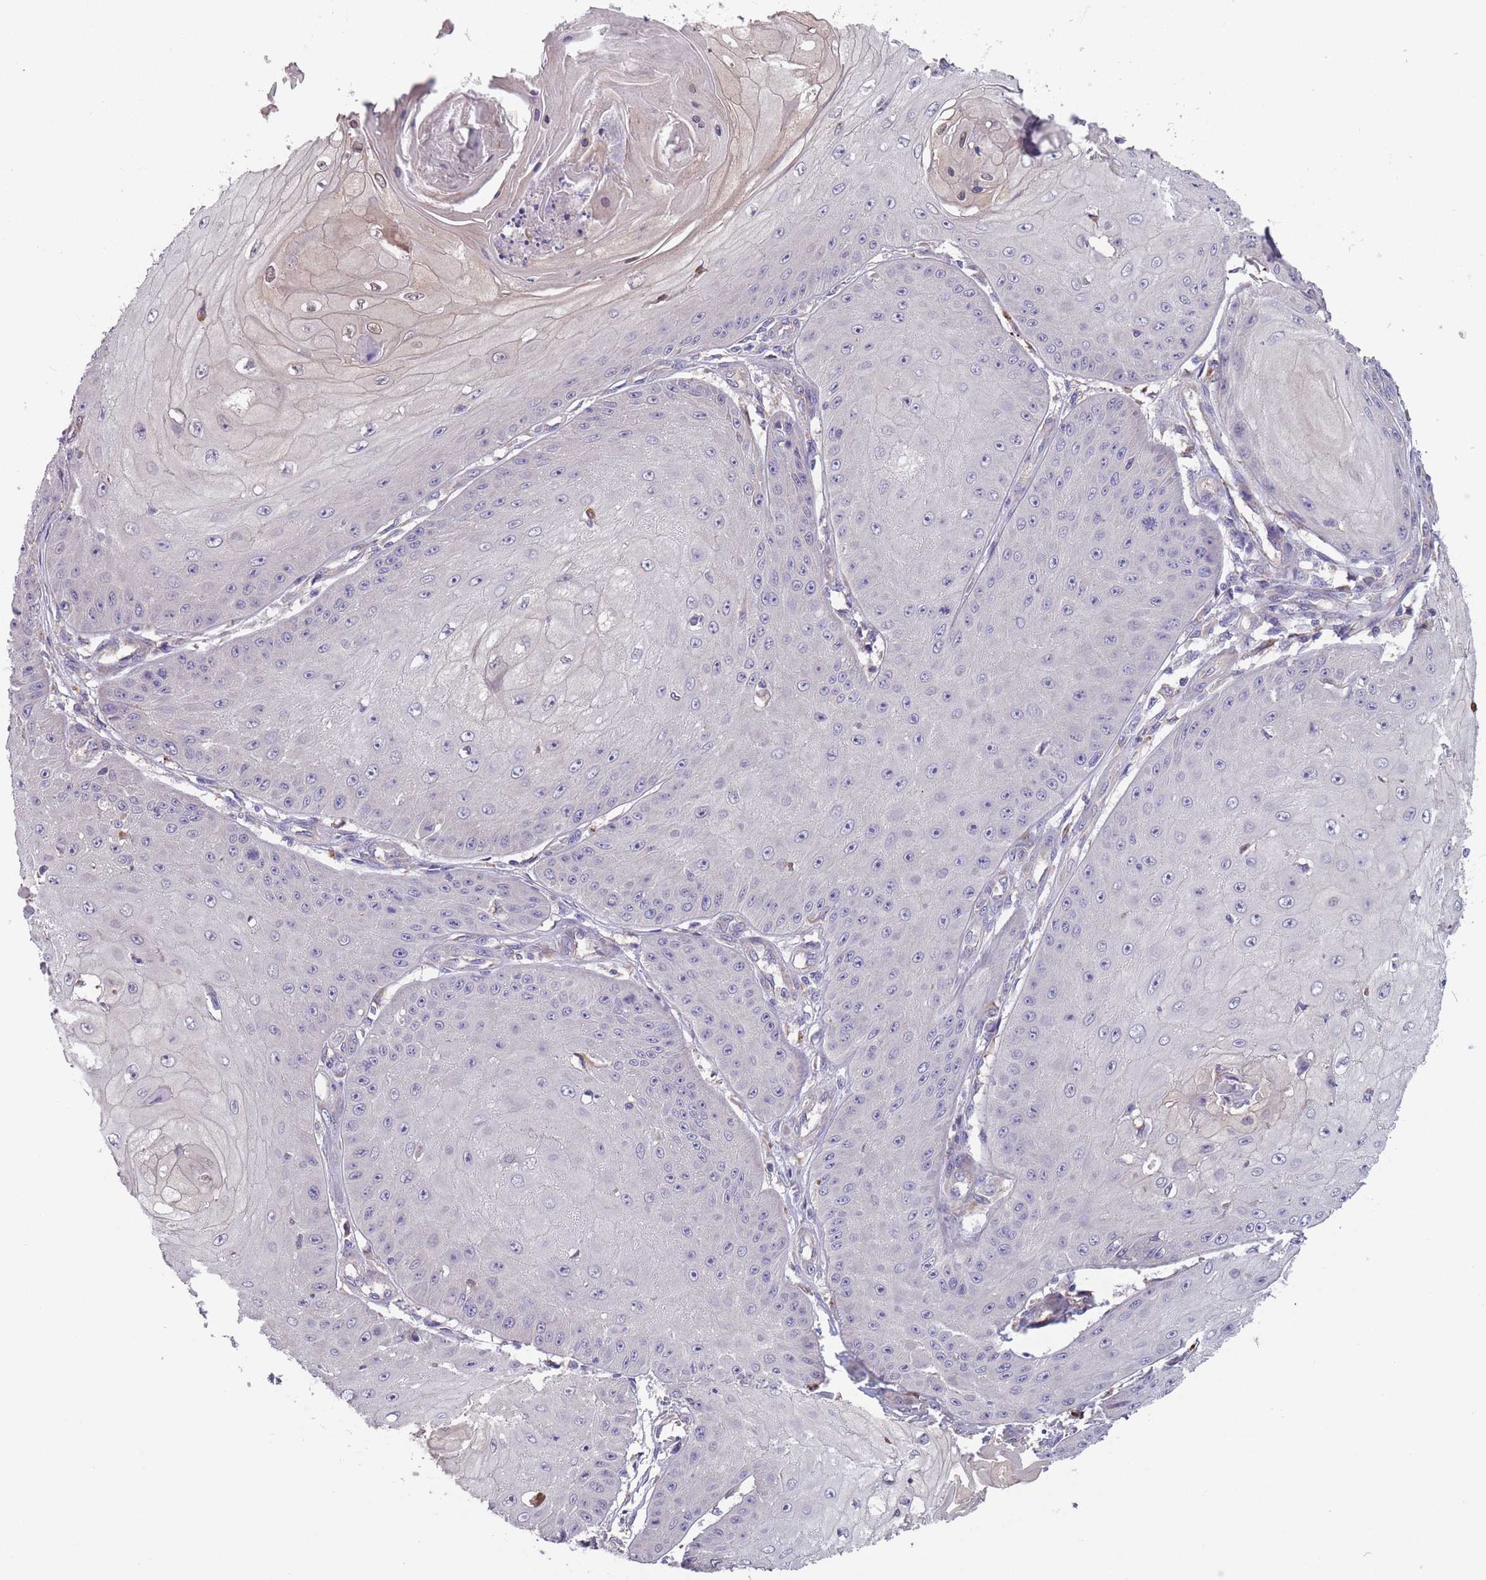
{"staining": {"intensity": "negative", "quantity": "none", "location": "none"}, "tissue": "skin cancer", "cell_type": "Tumor cells", "image_type": "cancer", "snomed": [{"axis": "morphology", "description": "Squamous cell carcinoma, NOS"}, {"axis": "topography", "description": "Skin"}], "caption": "Protein analysis of squamous cell carcinoma (skin) shows no significant expression in tumor cells.", "gene": "ITPKC", "patient": {"sex": "male", "age": 70}}